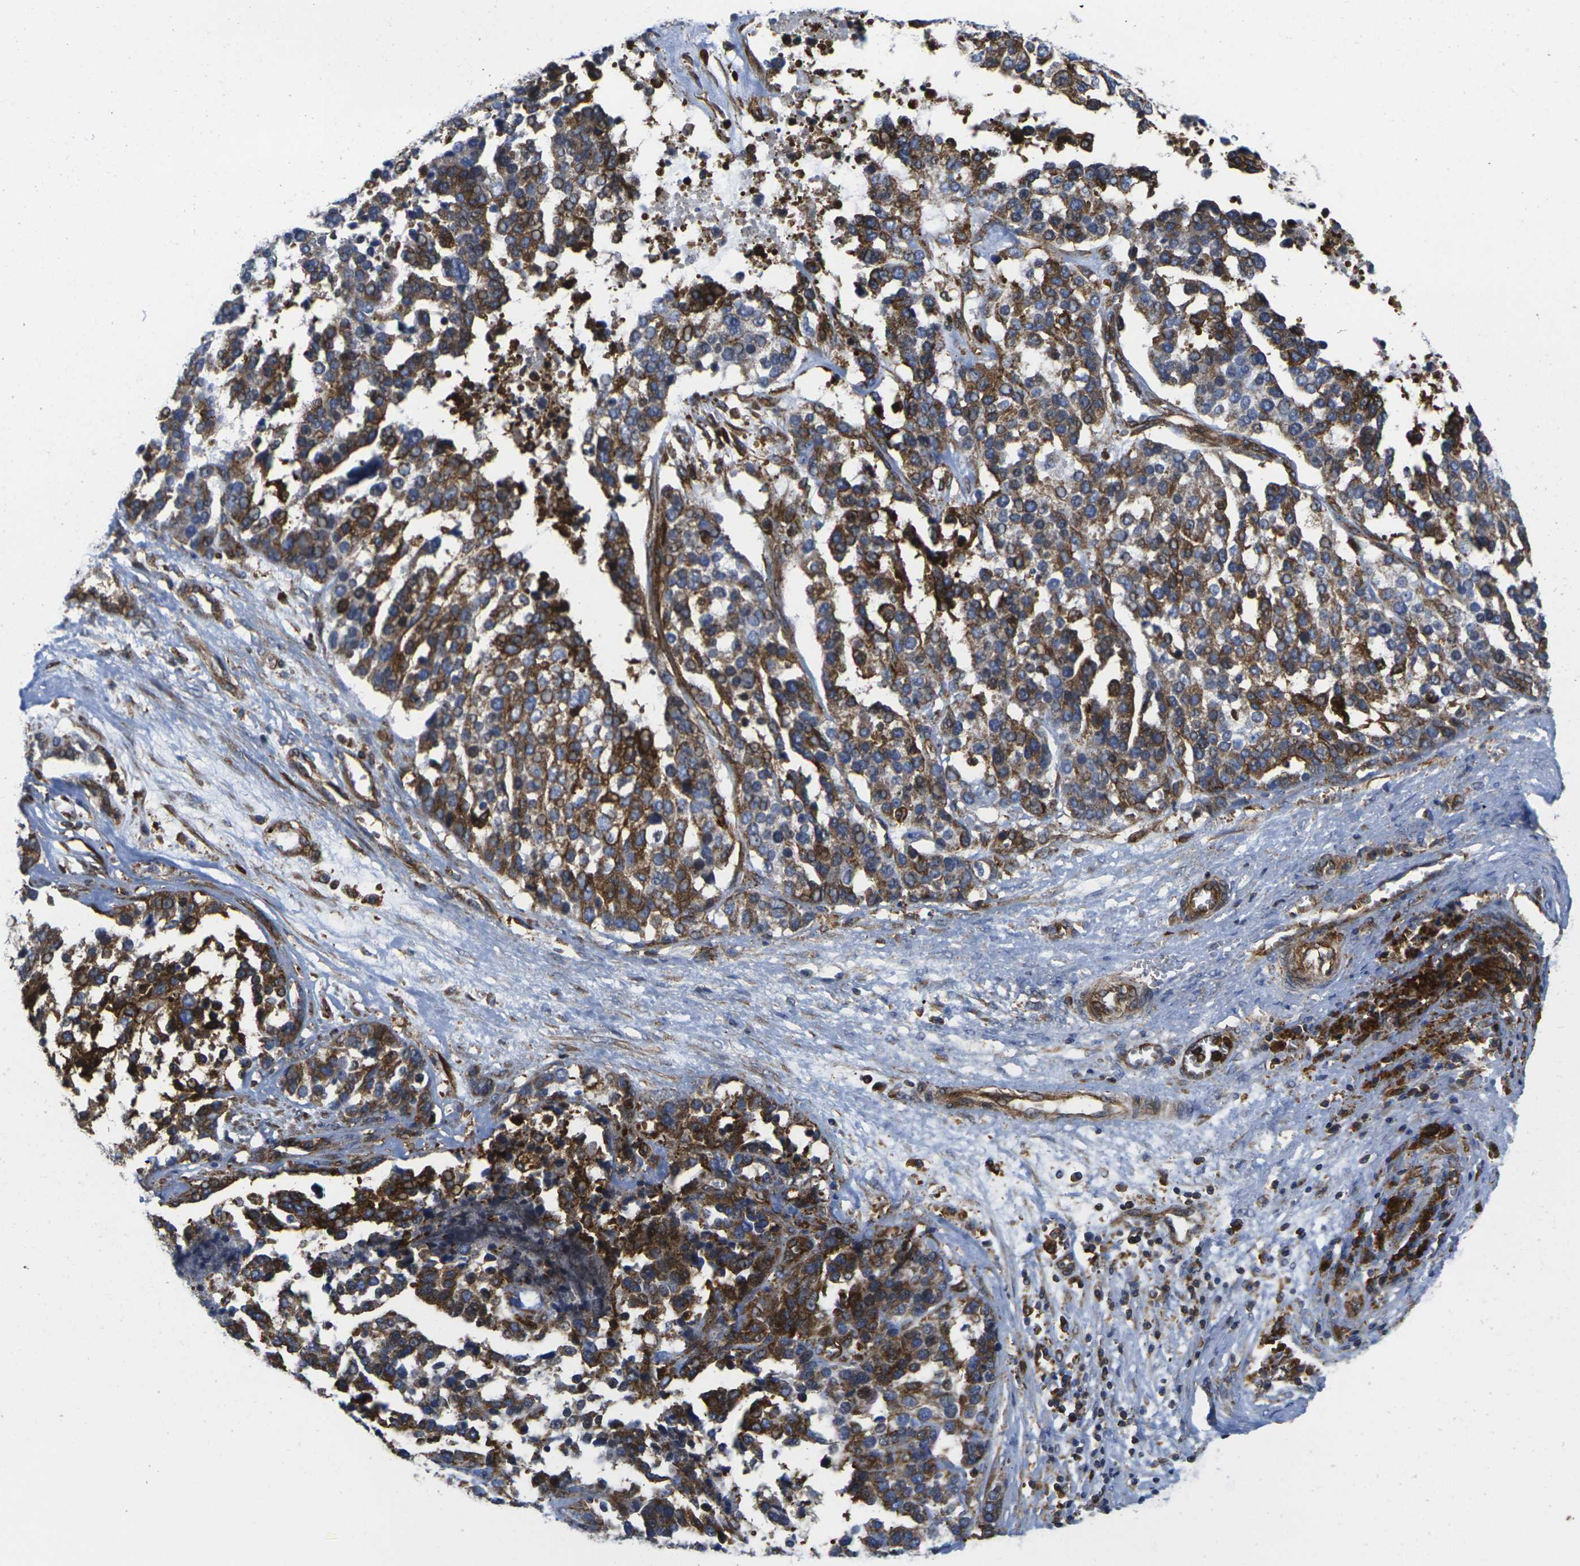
{"staining": {"intensity": "strong", "quantity": ">75%", "location": "cytoplasmic/membranous"}, "tissue": "ovarian cancer", "cell_type": "Tumor cells", "image_type": "cancer", "snomed": [{"axis": "morphology", "description": "Cystadenocarcinoma, serous, NOS"}, {"axis": "topography", "description": "Ovary"}], "caption": "Immunohistochemistry staining of ovarian serous cystadenocarcinoma, which demonstrates high levels of strong cytoplasmic/membranous staining in approximately >75% of tumor cells indicating strong cytoplasmic/membranous protein staining. The staining was performed using DAB (brown) for protein detection and nuclei were counterstained in hematoxylin (blue).", "gene": "IQGAP1", "patient": {"sex": "female", "age": 44}}